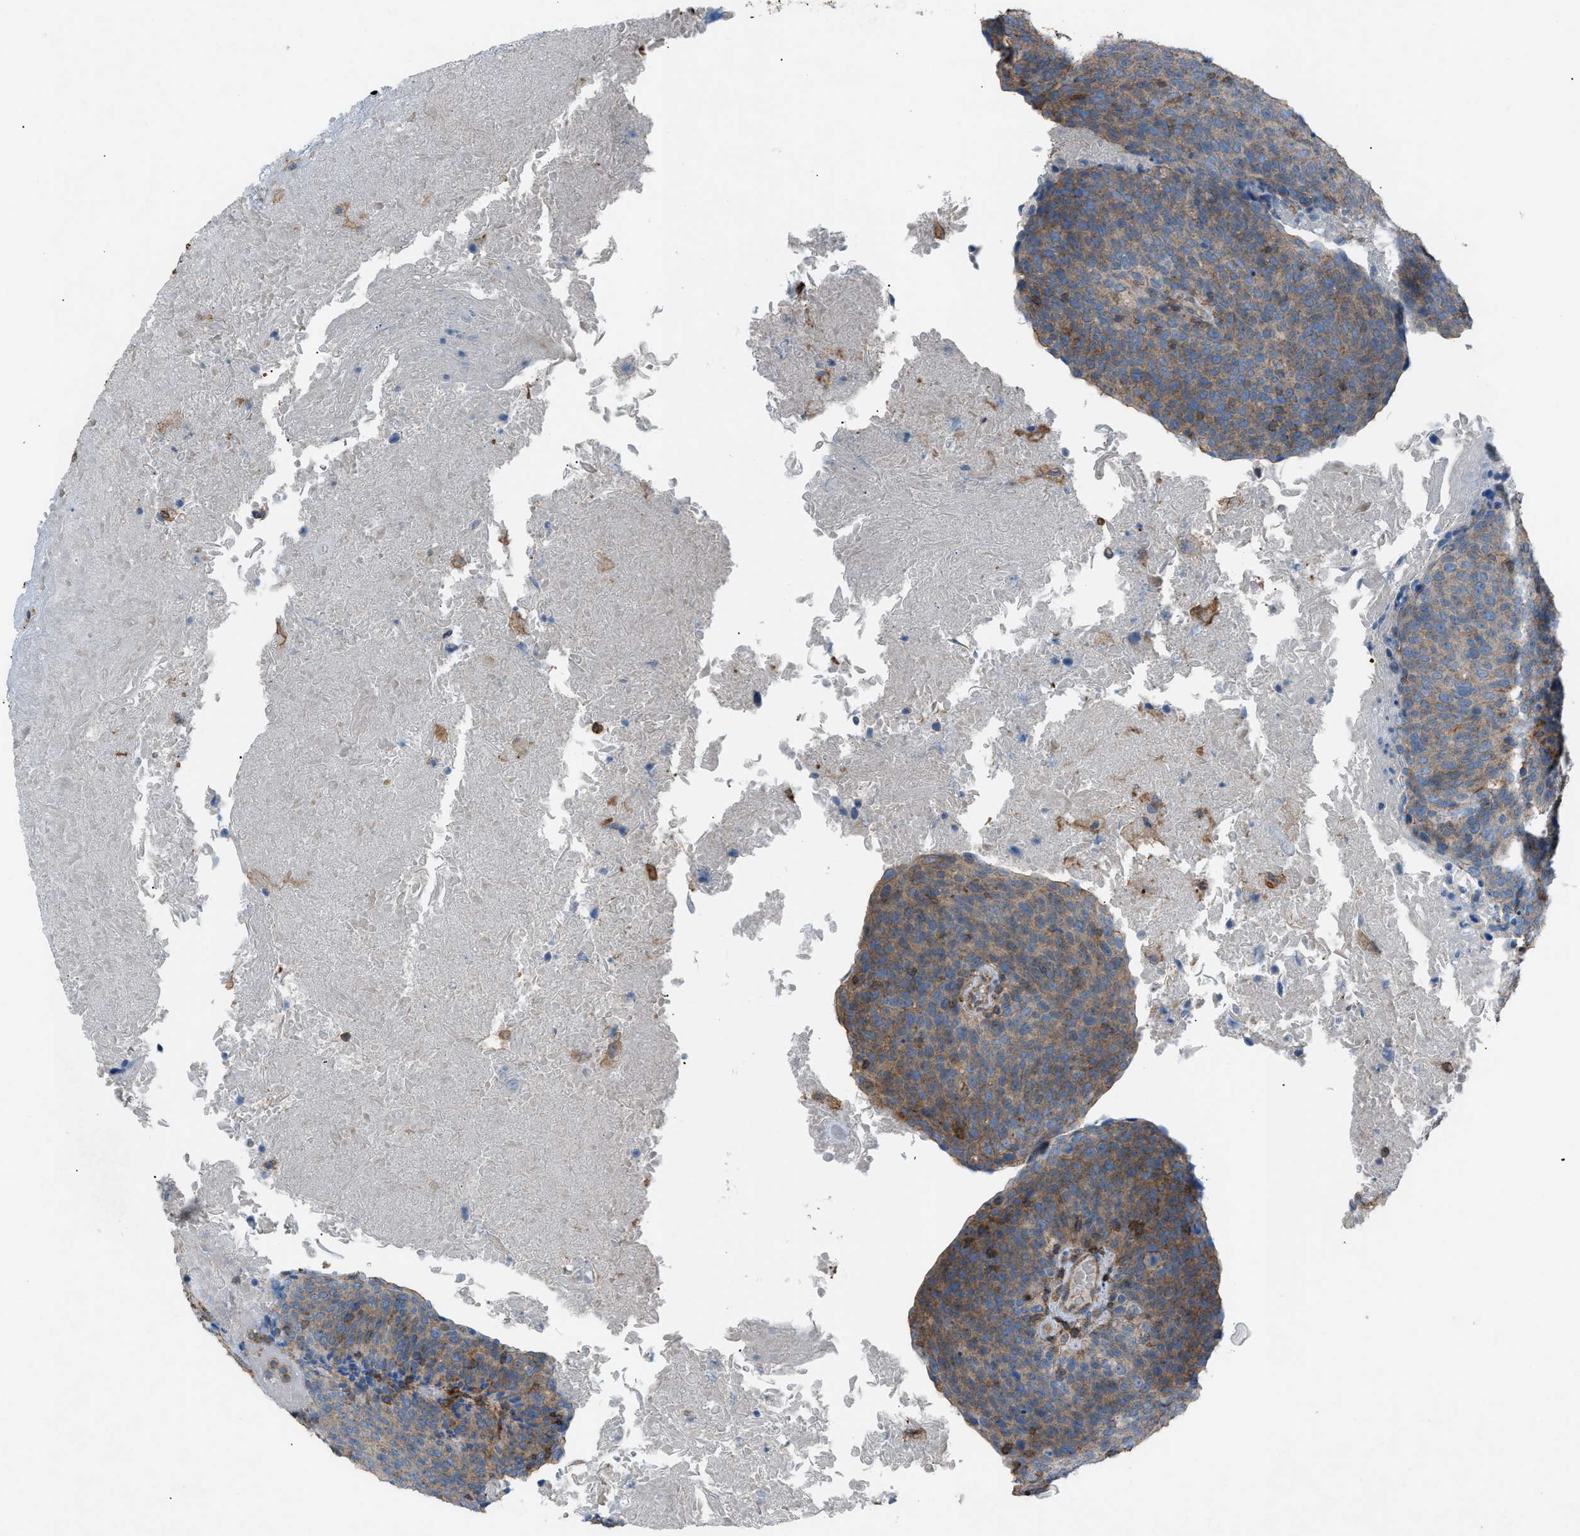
{"staining": {"intensity": "moderate", "quantity": ">75%", "location": "cytoplasmic/membranous"}, "tissue": "head and neck cancer", "cell_type": "Tumor cells", "image_type": "cancer", "snomed": [{"axis": "morphology", "description": "Squamous cell carcinoma, NOS"}, {"axis": "morphology", "description": "Squamous cell carcinoma, metastatic, NOS"}, {"axis": "topography", "description": "Lymph node"}, {"axis": "topography", "description": "Head-Neck"}], "caption": "IHC image of head and neck squamous cell carcinoma stained for a protein (brown), which reveals medium levels of moderate cytoplasmic/membranous positivity in approximately >75% of tumor cells.", "gene": "NCK2", "patient": {"sex": "male", "age": 62}}